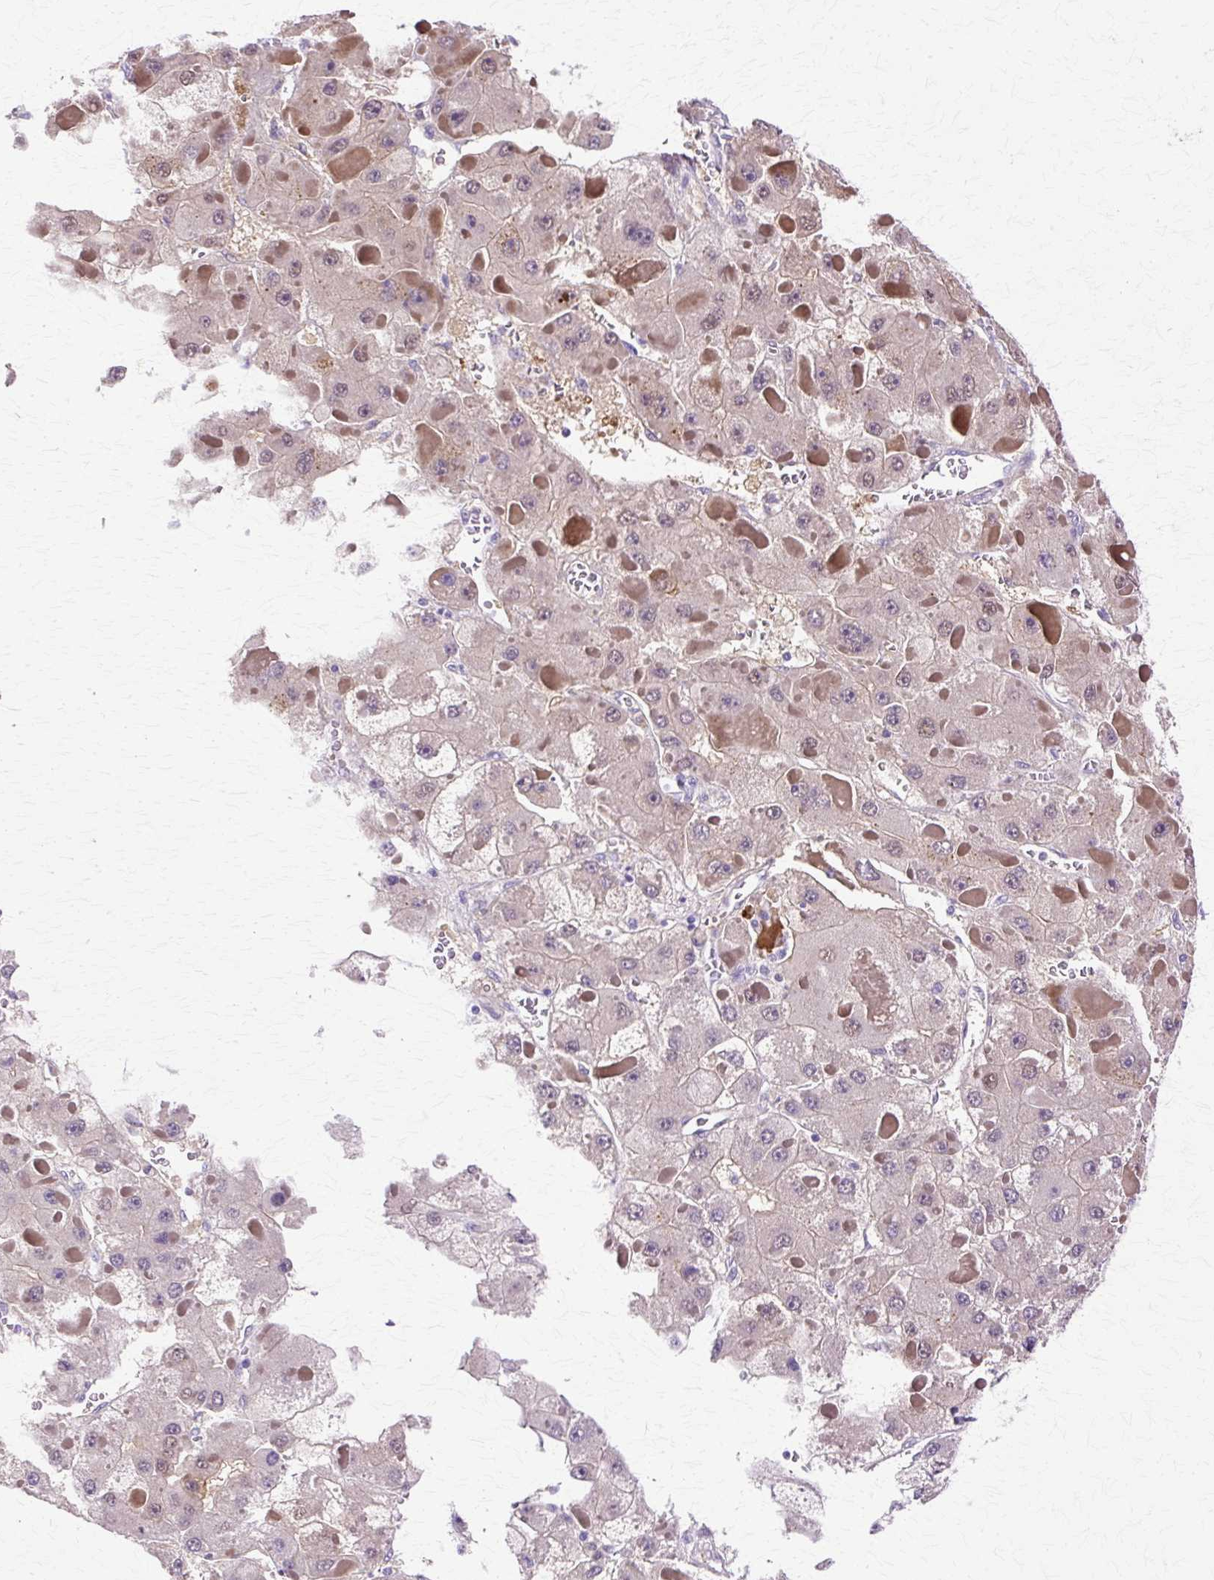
{"staining": {"intensity": "moderate", "quantity": "<25%", "location": "cytoplasmic/membranous,nuclear"}, "tissue": "liver cancer", "cell_type": "Tumor cells", "image_type": "cancer", "snomed": [{"axis": "morphology", "description": "Carcinoma, Hepatocellular, NOS"}, {"axis": "topography", "description": "Liver"}], "caption": "Immunohistochemical staining of hepatocellular carcinoma (liver) displays low levels of moderate cytoplasmic/membranous and nuclear protein staining in approximately <25% of tumor cells. Using DAB (3,3'-diaminobenzidine) (brown) and hematoxylin (blue) stains, captured at high magnification using brightfield microscopy.", "gene": "HSPA8", "patient": {"sex": "female", "age": 73}}